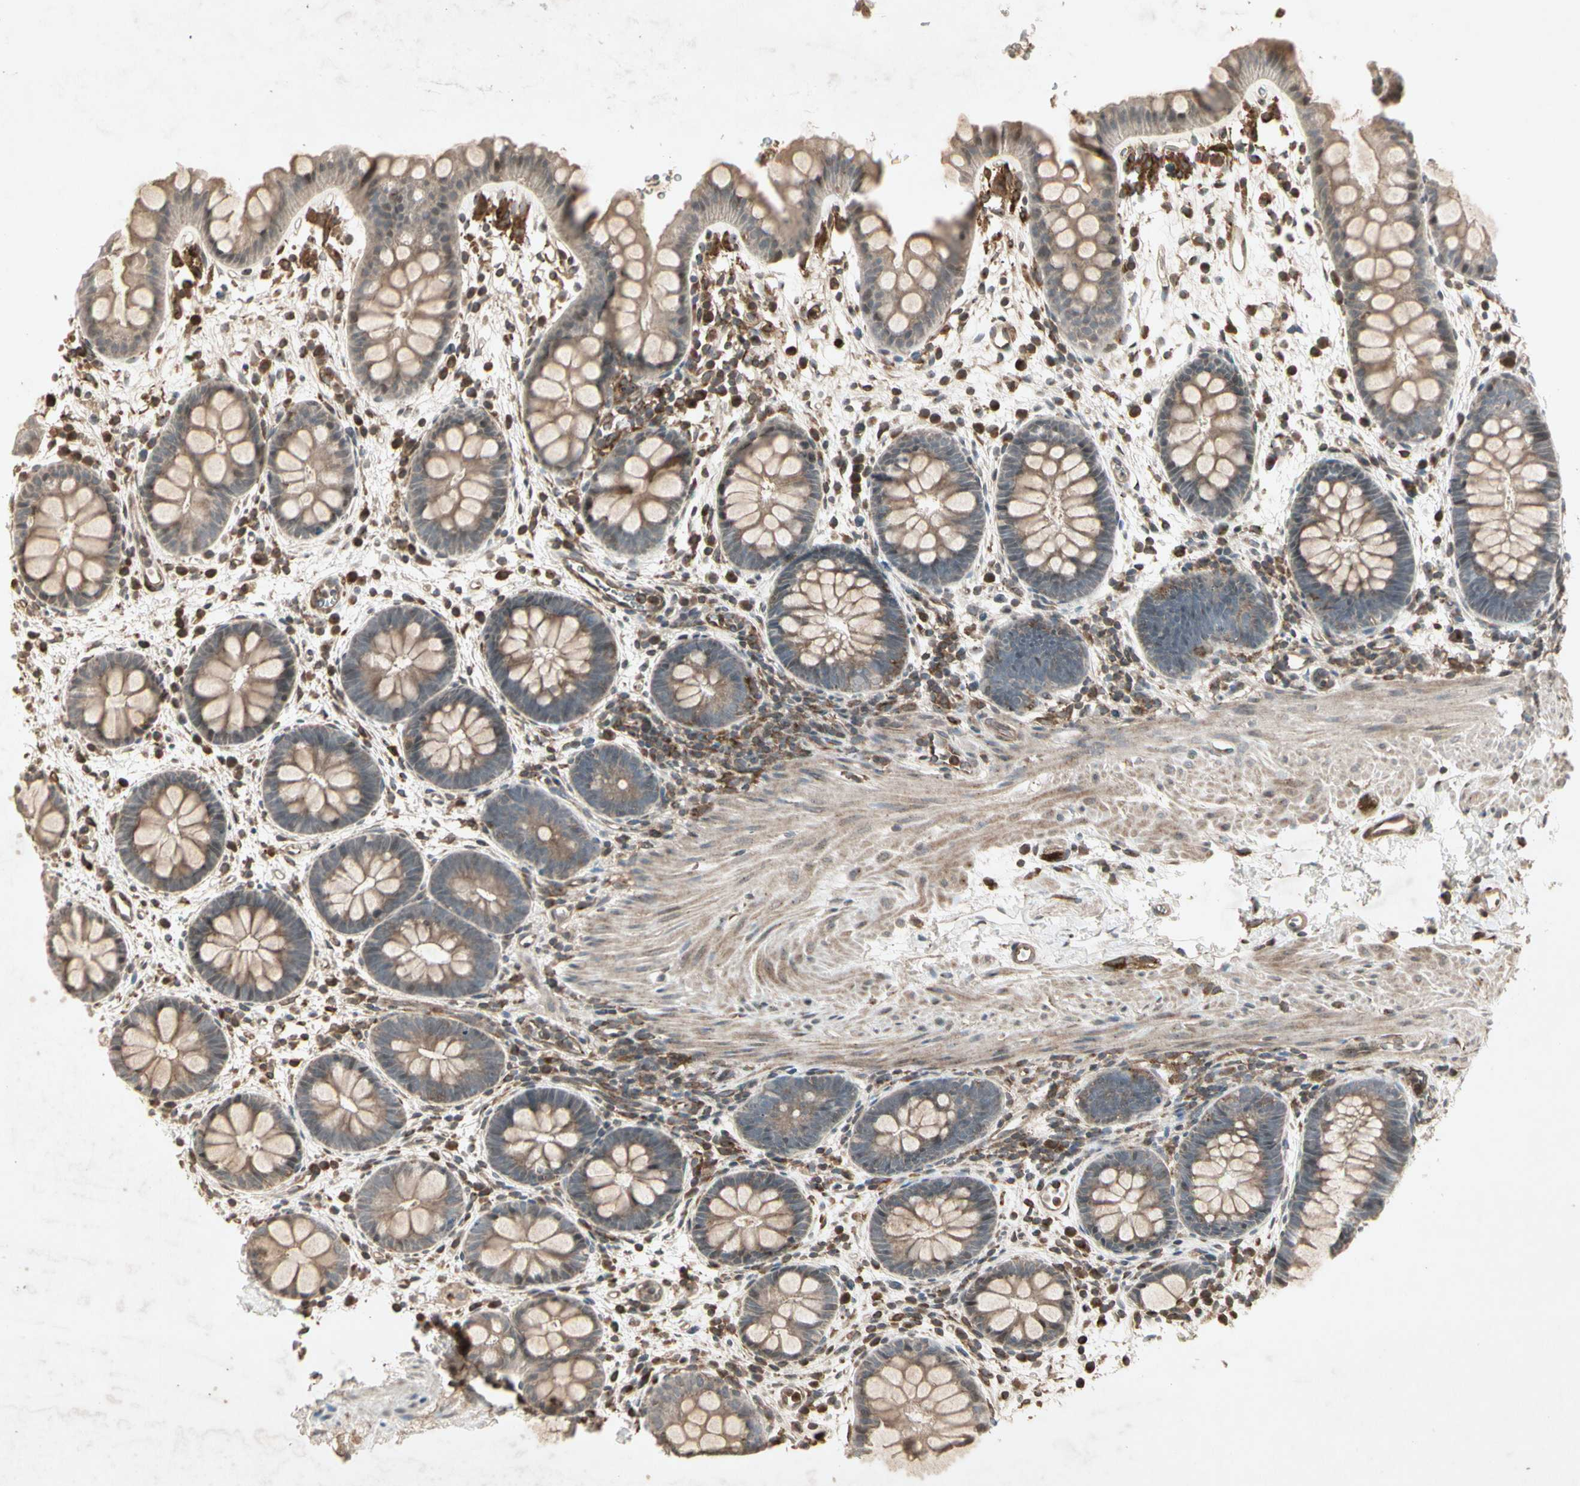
{"staining": {"intensity": "weak", "quantity": ">75%", "location": "cytoplasmic/membranous"}, "tissue": "rectum", "cell_type": "Glandular cells", "image_type": "normal", "snomed": [{"axis": "morphology", "description": "Normal tissue, NOS"}, {"axis": "topography", "description": "Rectum"}], "caption": "IHC of unremarkable rectum demonstrates low levels of weak cytoplasmic/membranous expression in approximately >75% of glandular cells.", "gene": "TEK", "patient": {"sex": "female", "age": 24}}